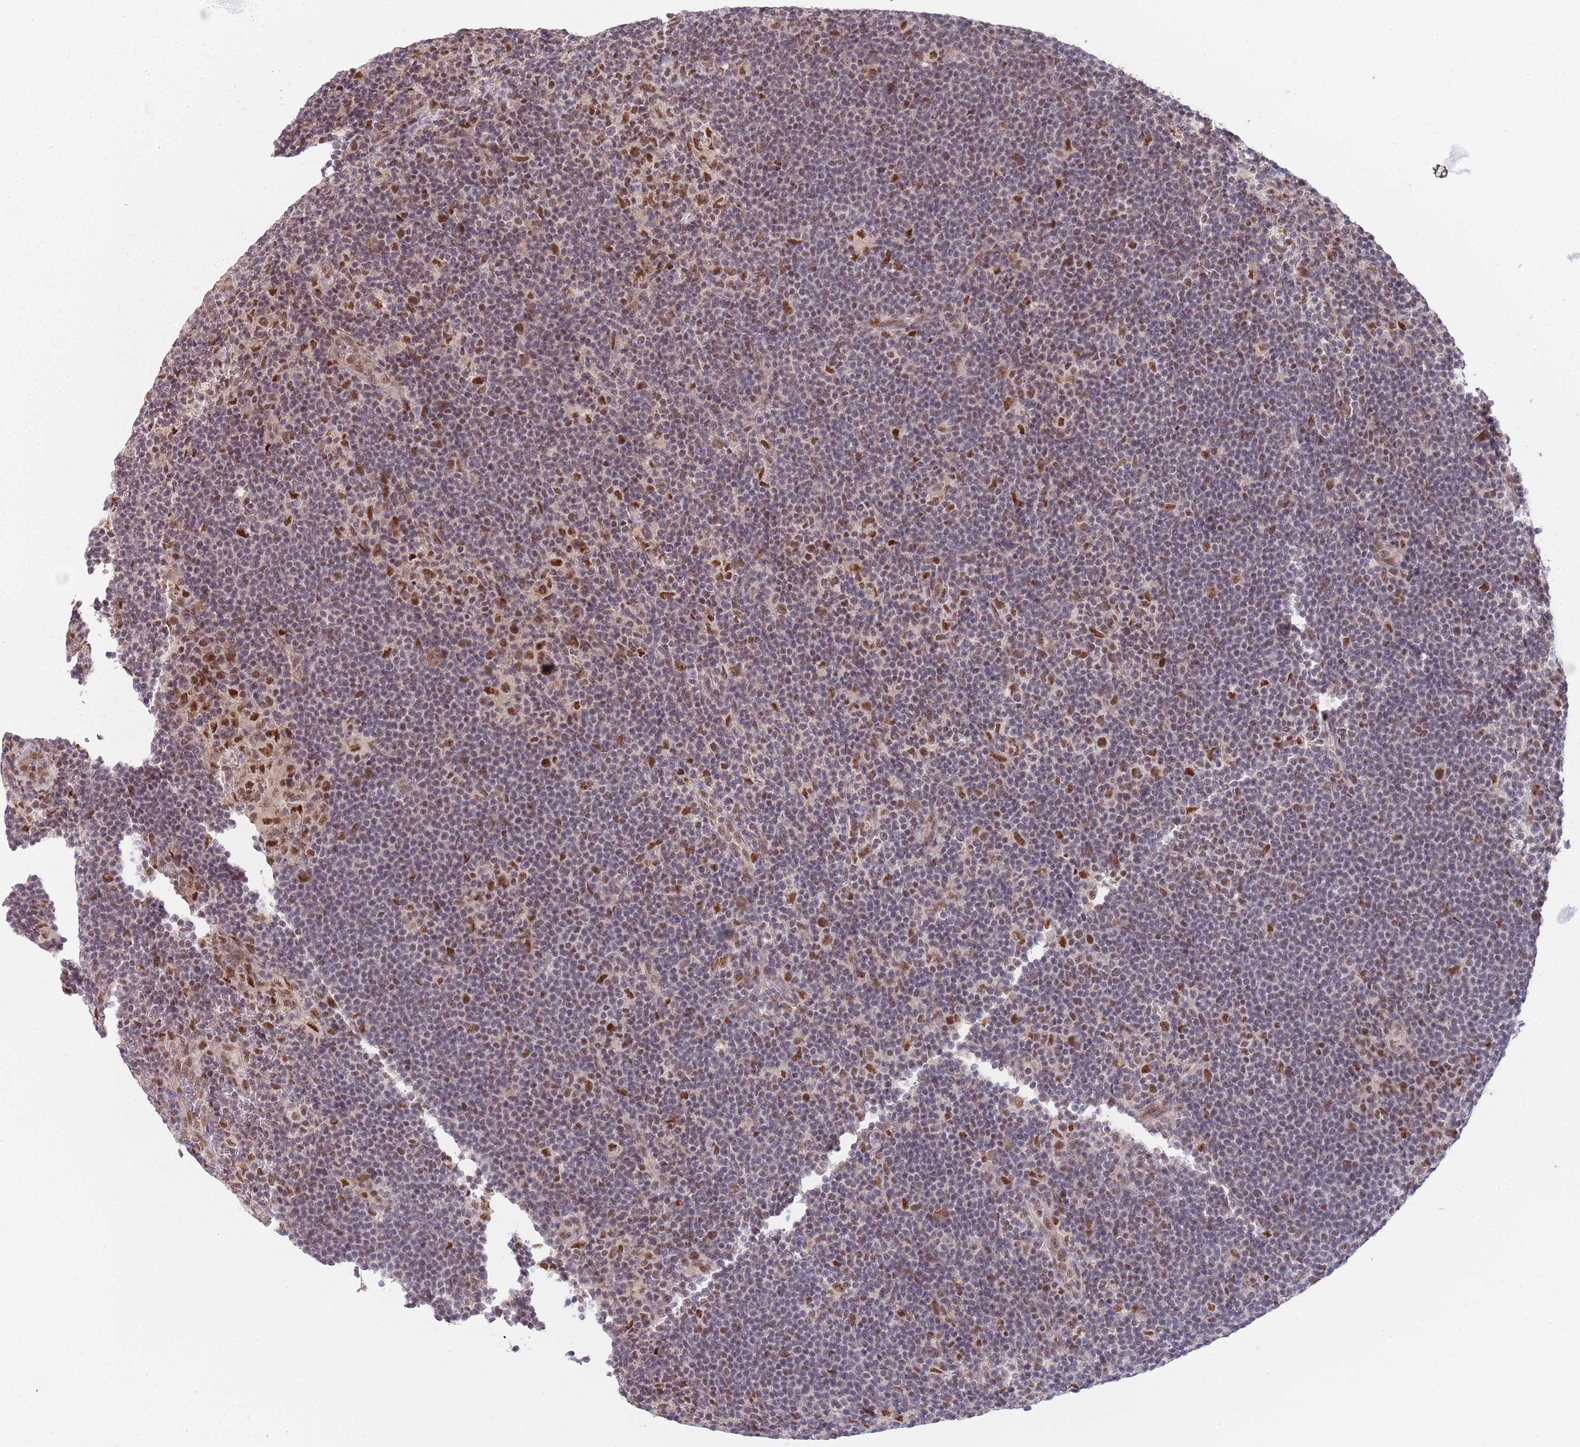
{"staining": {"intensity": "moderate", "quantity": ">75%", "location": "nuclear"}, "tissue": "lymphoma", "cell_type": "Tumor cells", "image_type": "cancer", "snomed": [{"axis": "morphology", "description": "Hodgkin's disease, NOS"}, {"axis": "topography", "description": "Lymph node"}], "caption": "Brown immunohistochemical staining in Hodgkin's disease shows moderate nuclear staining in about >75% of tumor cells.", "gene": "ZBTB7A", "patient": {"sex": "female", "age": 57}}